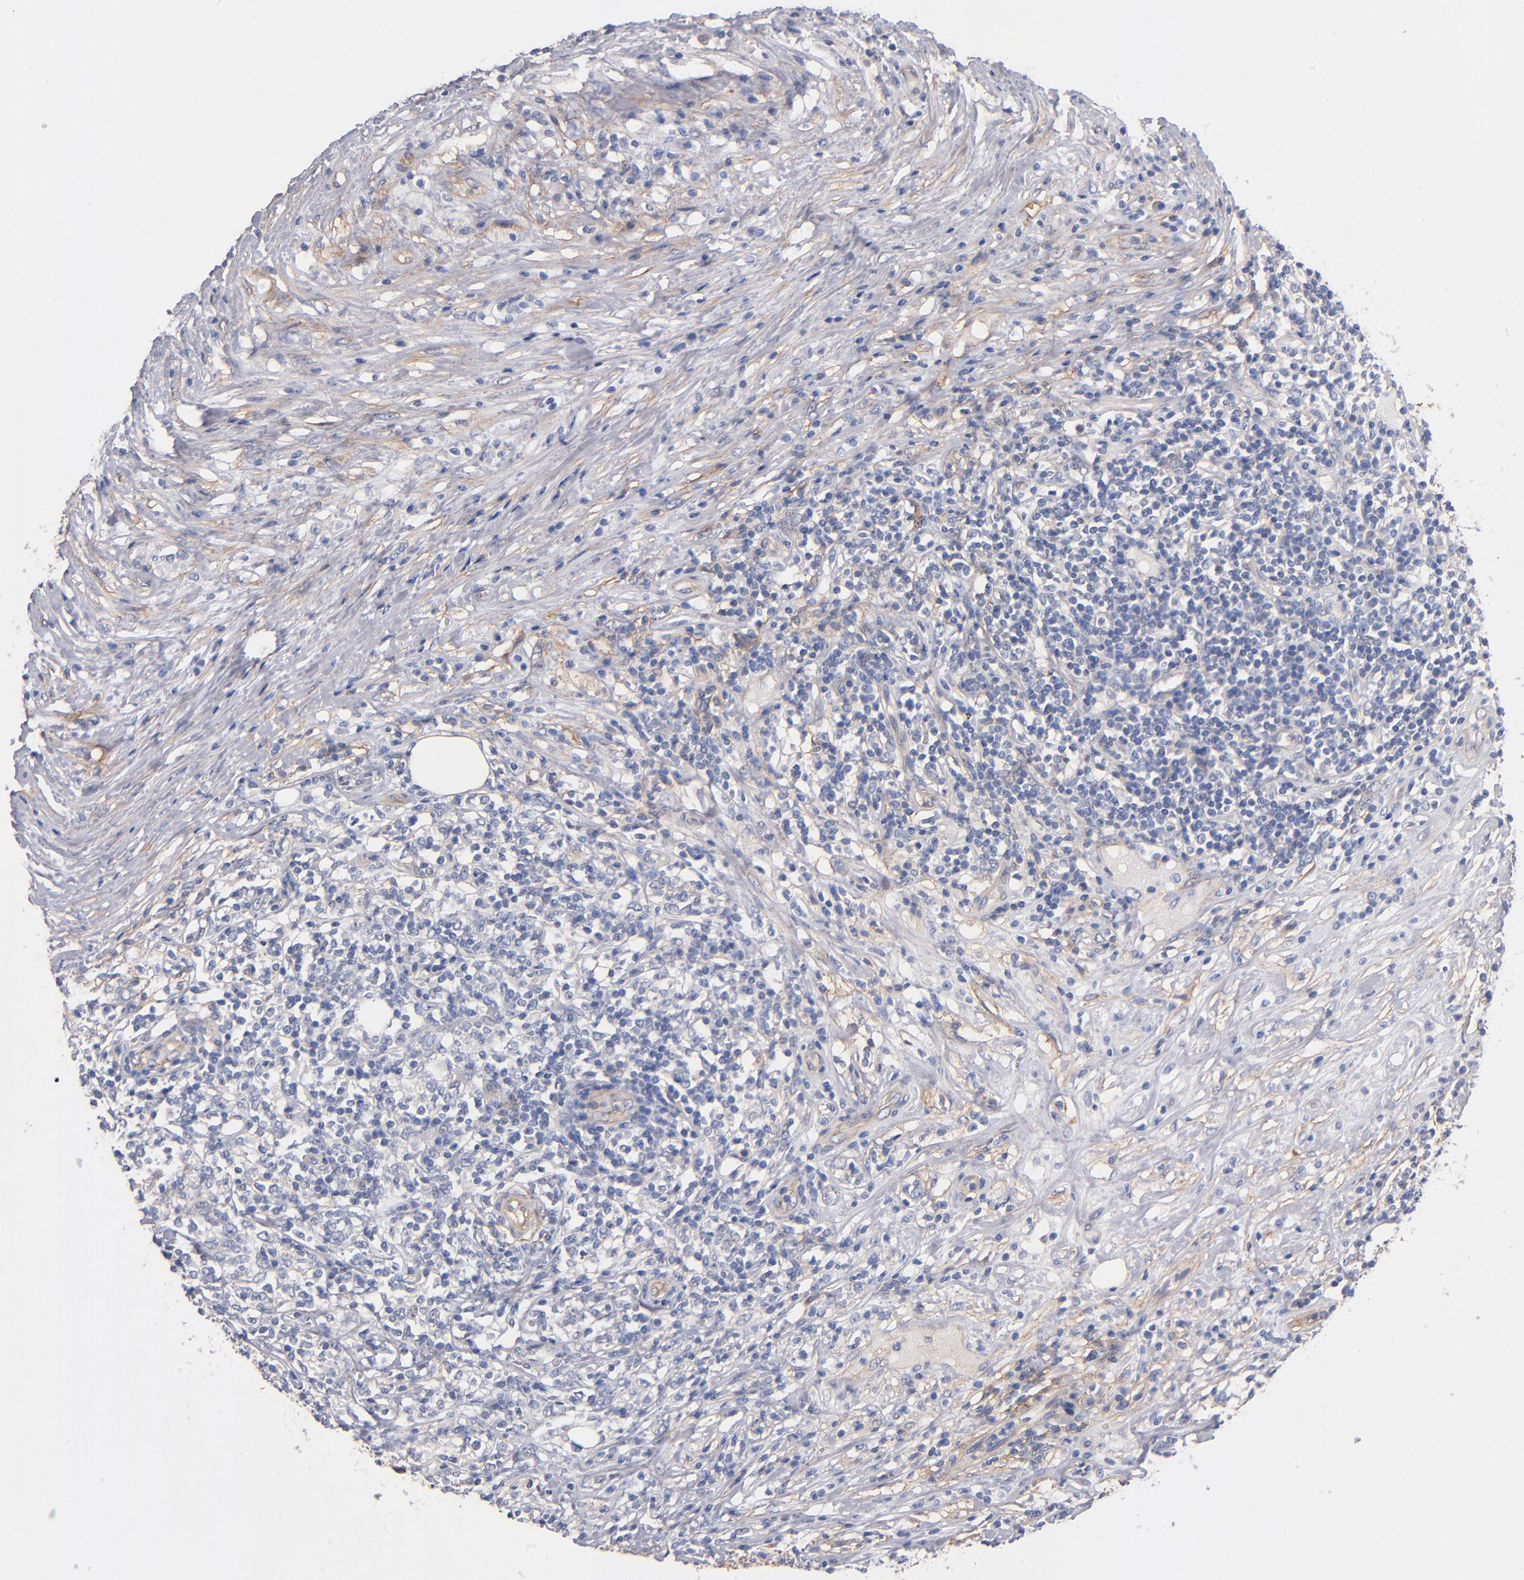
{"staining": {"intensity": "negative", "quantity": "none", "location": "none"}, "tissue": "lymphoma", "cell_type": "Tumor cells", "image_type": "cancer", "snomed": [{"axis": "morphology", "description": "Malignant lymphoma, non-Hodgkin's type, High grade"}, {"axis": "topography", "description": "Lymph node"}], "caption": "This is an IHC image of human lymphoma. There is no staining in tumor cells.", "gene": "PLSCR4", "patient": {"sex": "female", "age": 84}}